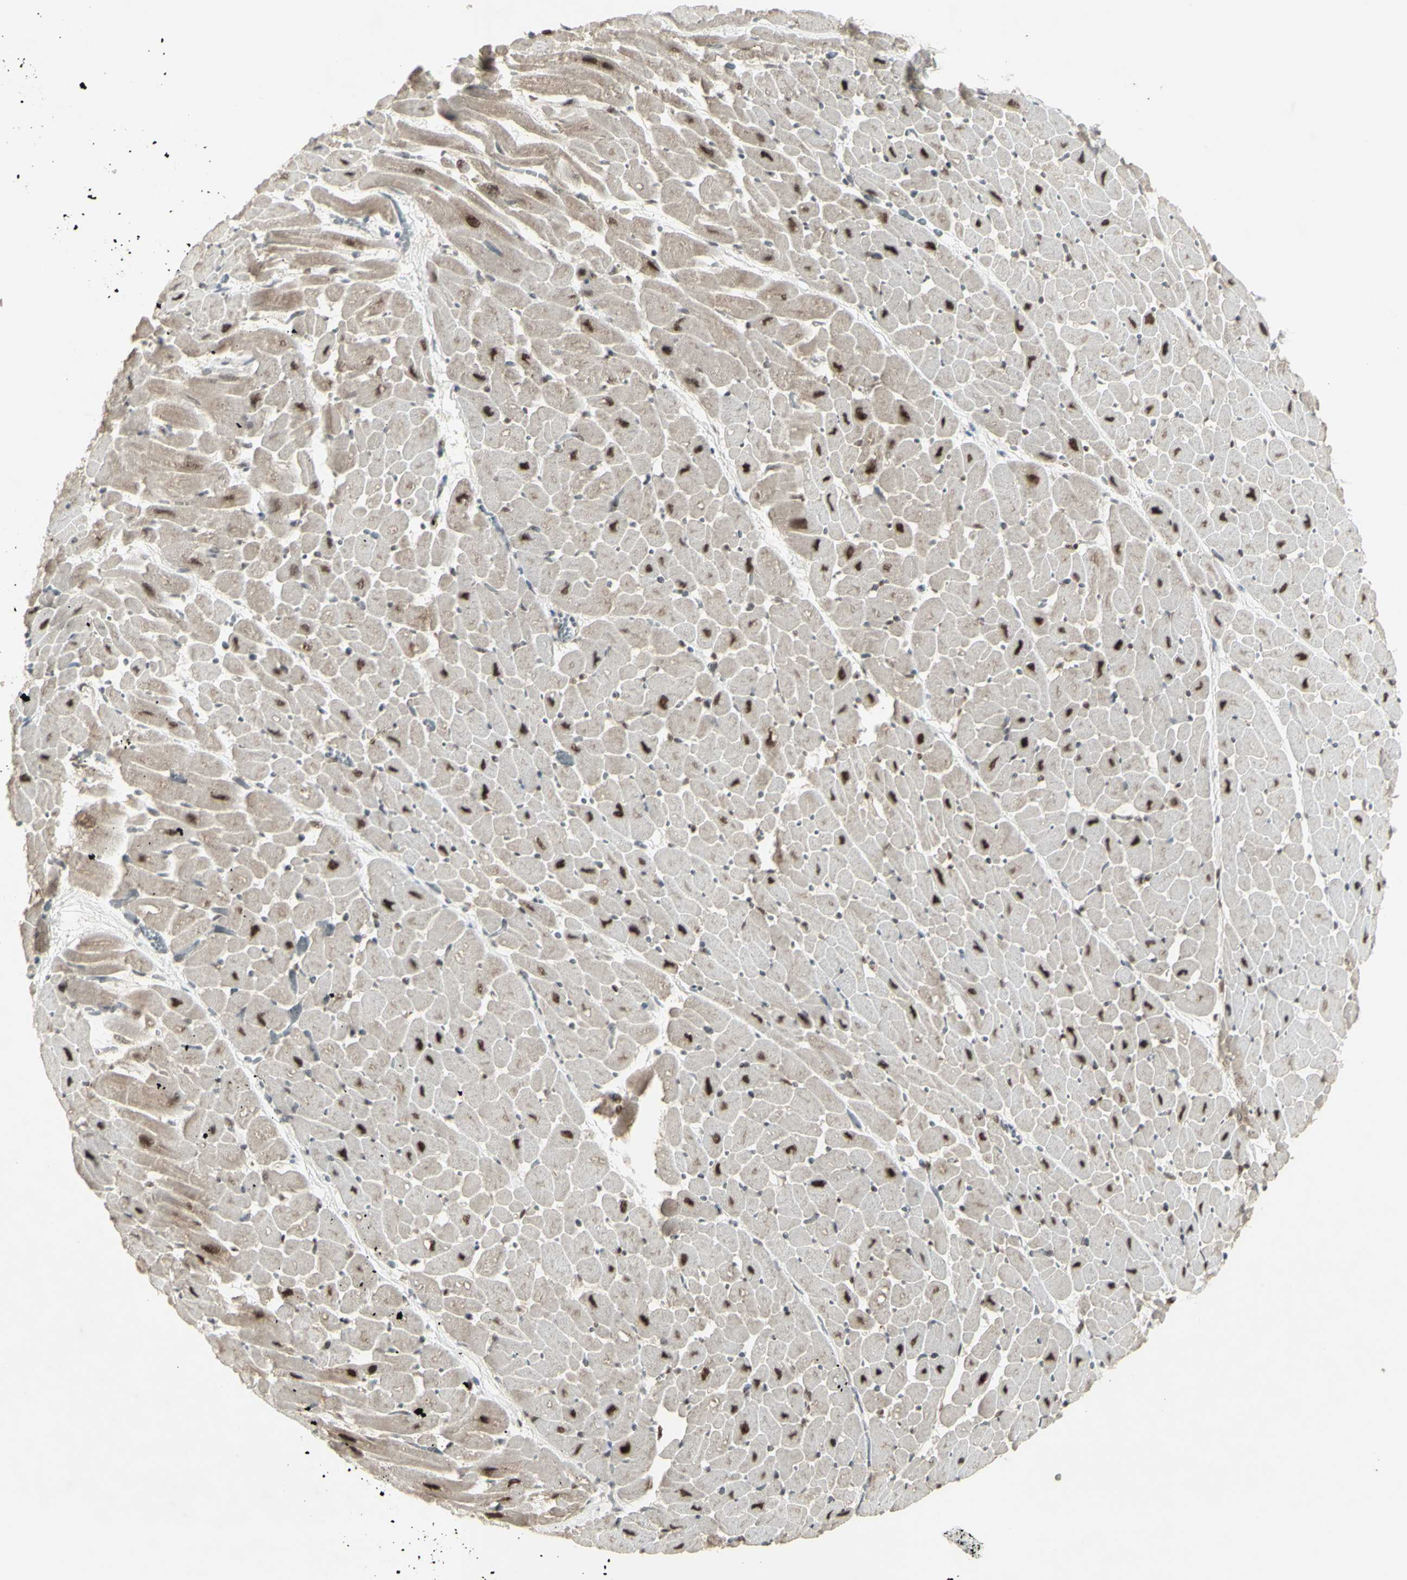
{"staining": {"intensity": "moderate", "quantity": "25%-75%", "location": "nuclear"}, "tissue": "heart muscle", "cell_type": "Cardiomyocytes", "image_type": "normal", "snomed": [{"axis": "morphology", "description": "Normal tissue, NOS"}, {"axis": "topography", "description": "Heart"}], "caption": "Cardiomyocytes show moderate nuclear positivity in approximately 25%-75% of cells in unremarkable heart muscle.", "gene": "CCNT1", "patient": {"sex": "male", "age": 45}}